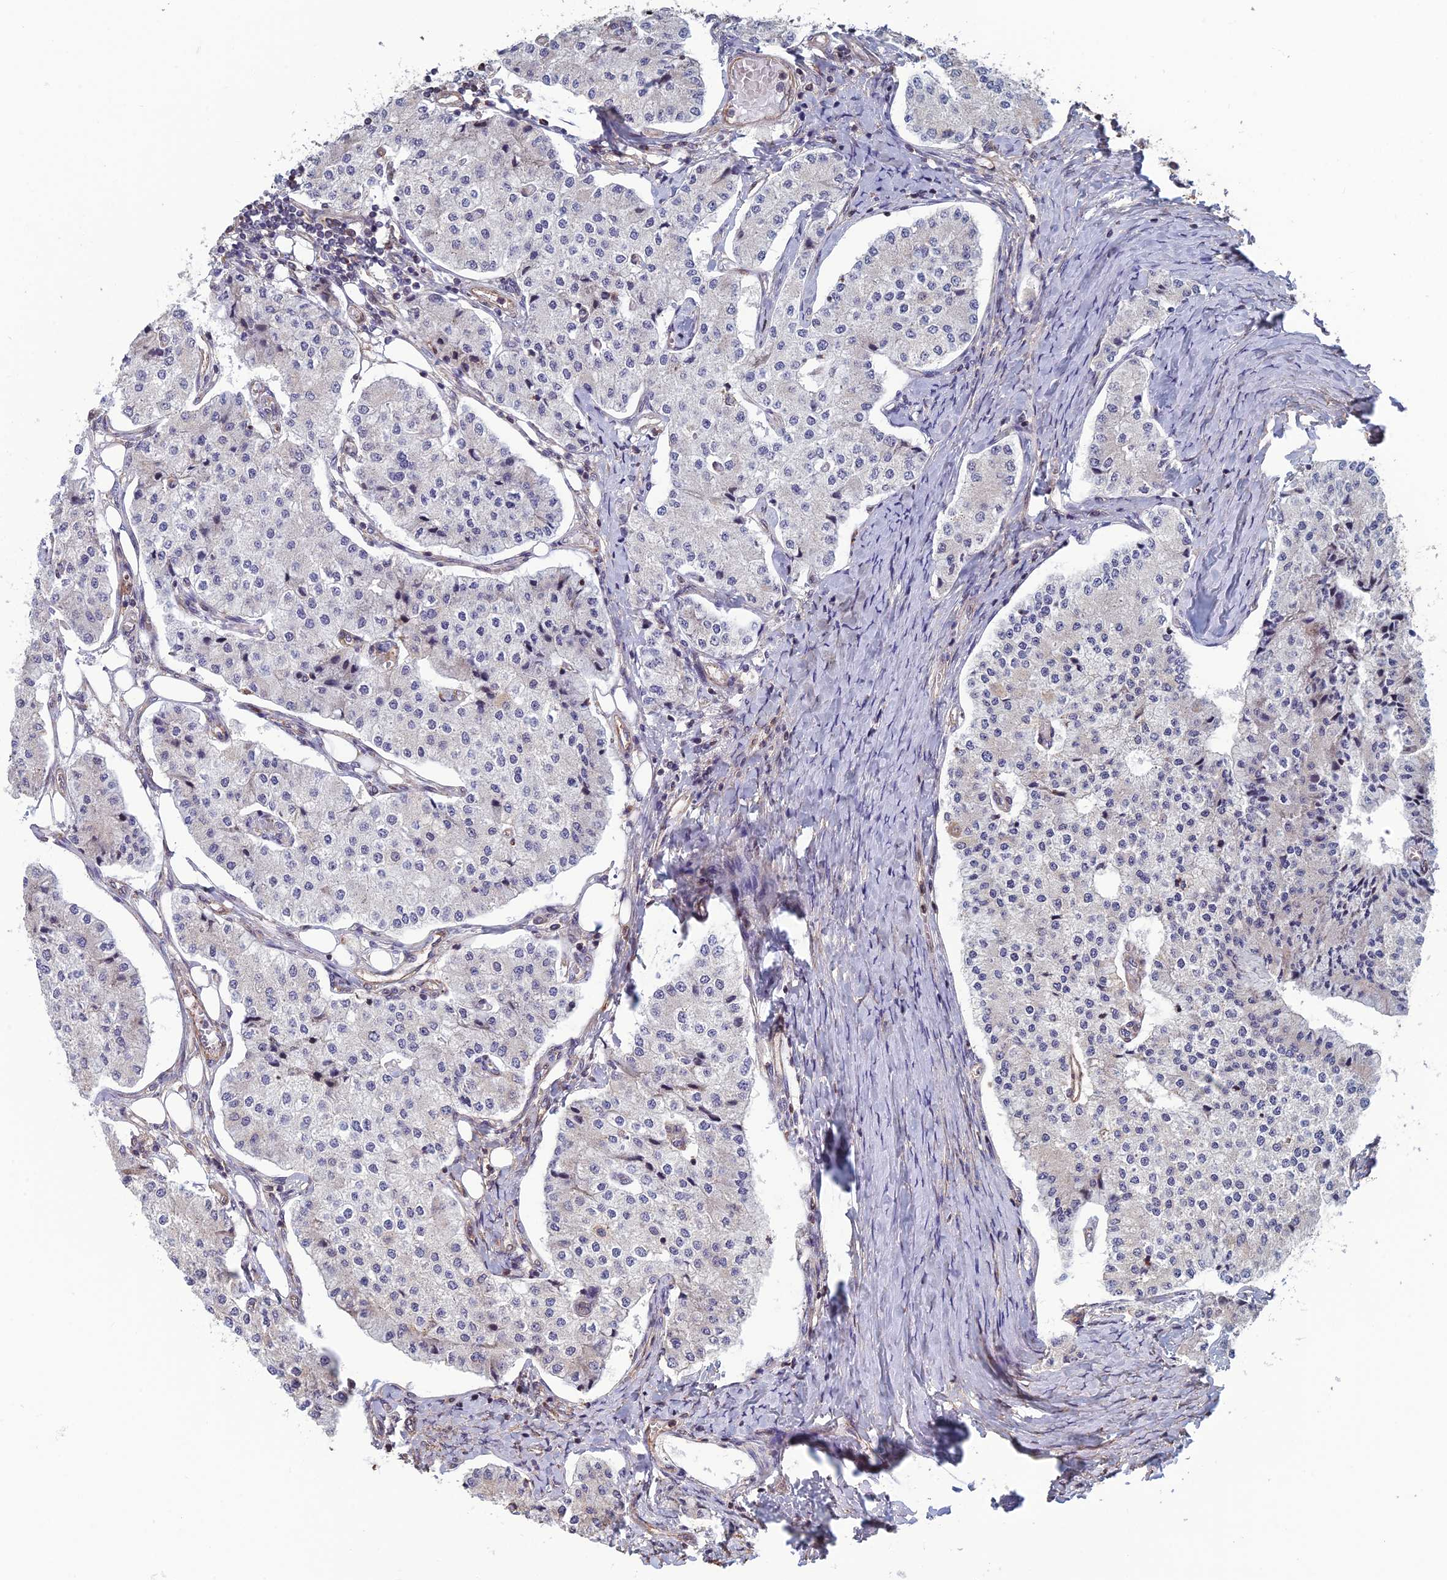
{"staining": {"intensity": "negative", "quantity": "none", "location": "none"}, "tissue": "carcinoid", "cell_type": "Tumor cells", "image_type": "cancer", "snomed": [{"axis": "morphology", "description": "Carcinoid, malignant, NOS"}, {"axis": "topography", "description": "Colon"}], "caption": "Protein analysis of malignant carcinoid demonstrates no significant positivity in tumor cells. (Immunohistochemistry (ihc), brightfield microscopy, high magnification).", "gene": "CCDC183", "patient": {"sex": "female", "age": 52}}